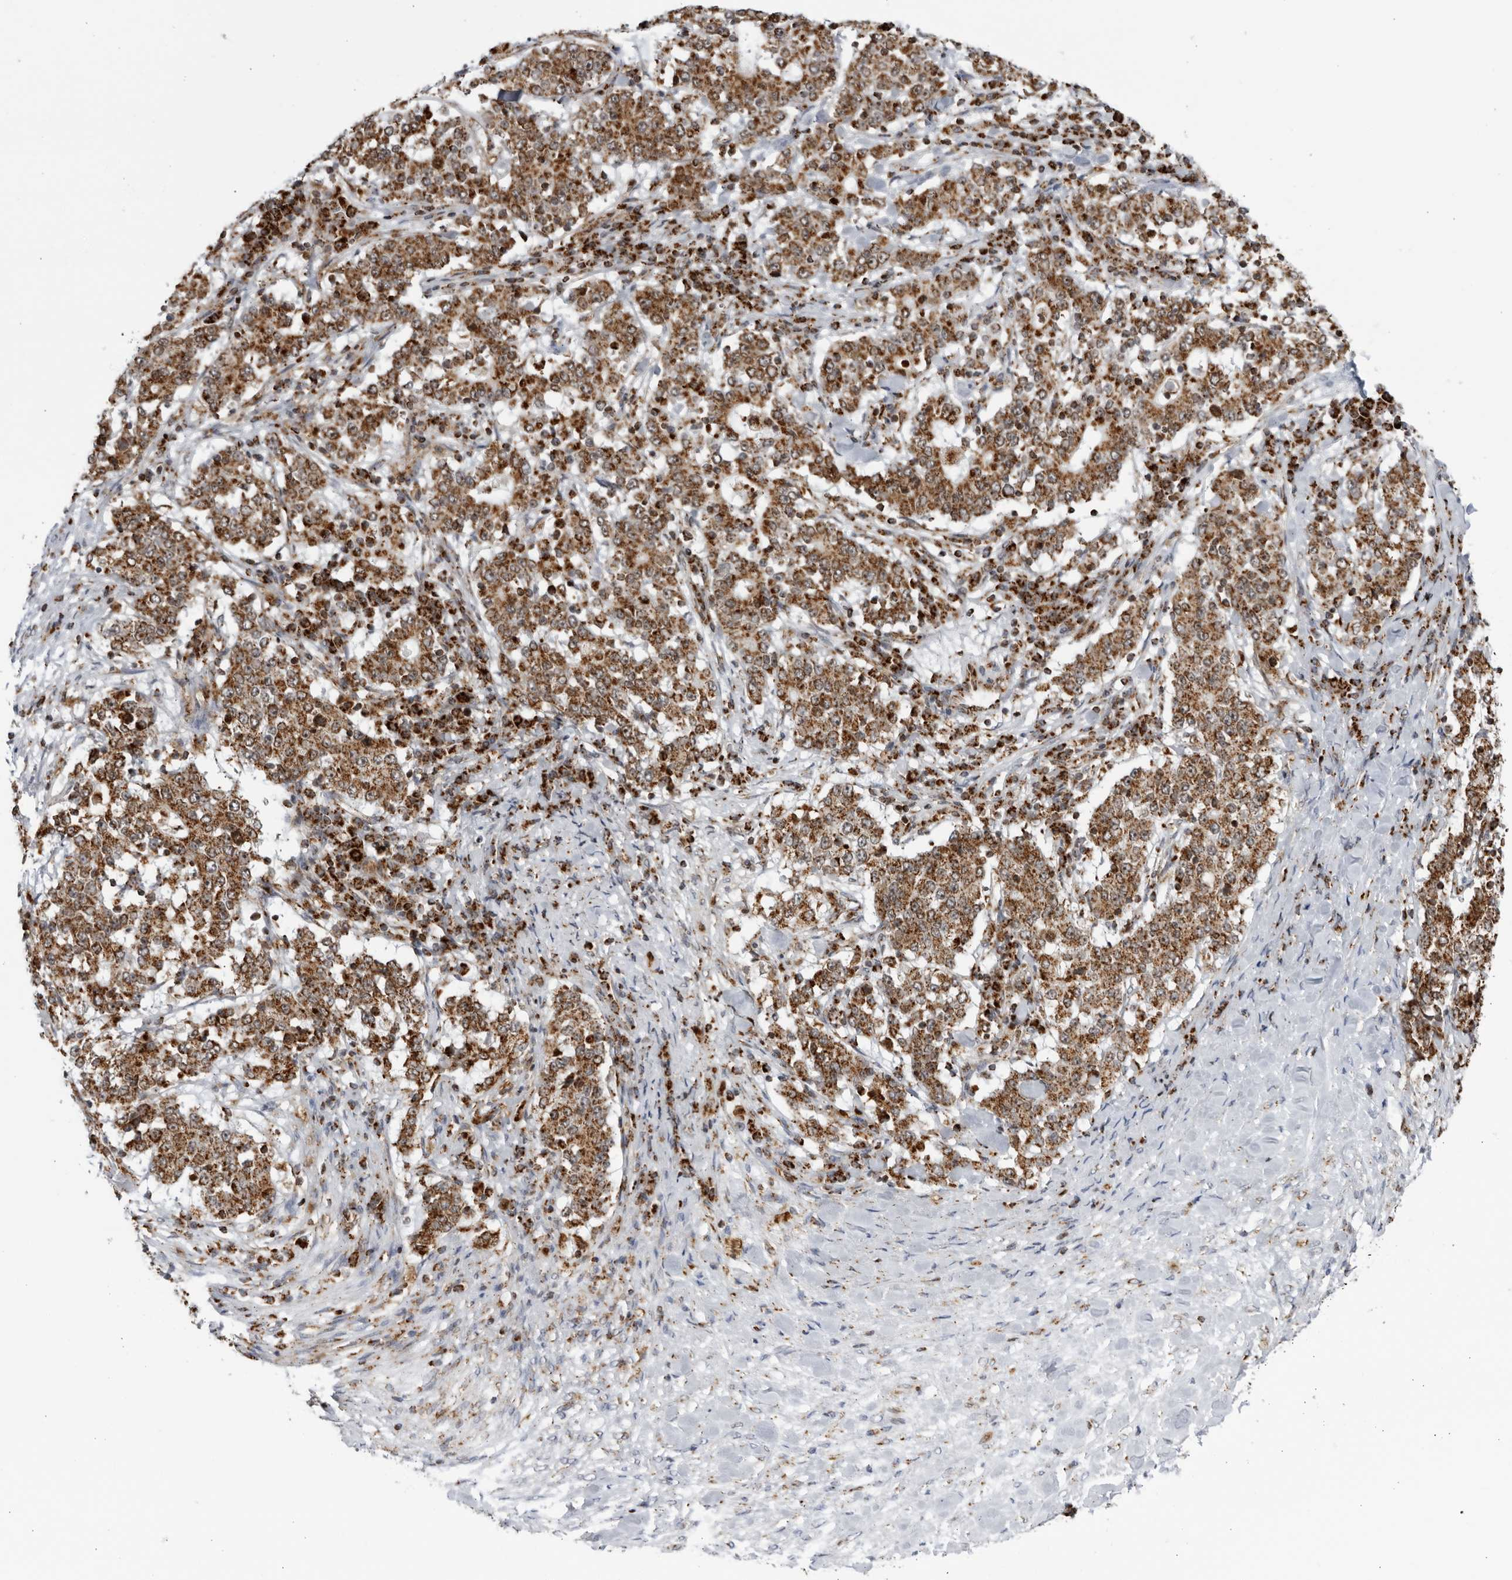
{"staining": {"intensity": "strong", "quantity": ">75%", "location": "cytoplasmic/membranous"}, "tissue": "stomach cancer", "cell_type": "Tumor cells", "image_type": "cancer", "snomed": [{"axis": "morphology", "description": "Adenocarcinoma, NOS"}, {"axis": "topography", "description": "Stomach"}], "caption": "Stomach adenocarcinoma stained for a protein (brown) exhibits strong cytoplasmic/membranous positive staining in about >75% of tumor cells.", "gene": "RBM34", "patient": {"sex": "male", "age": 59}}